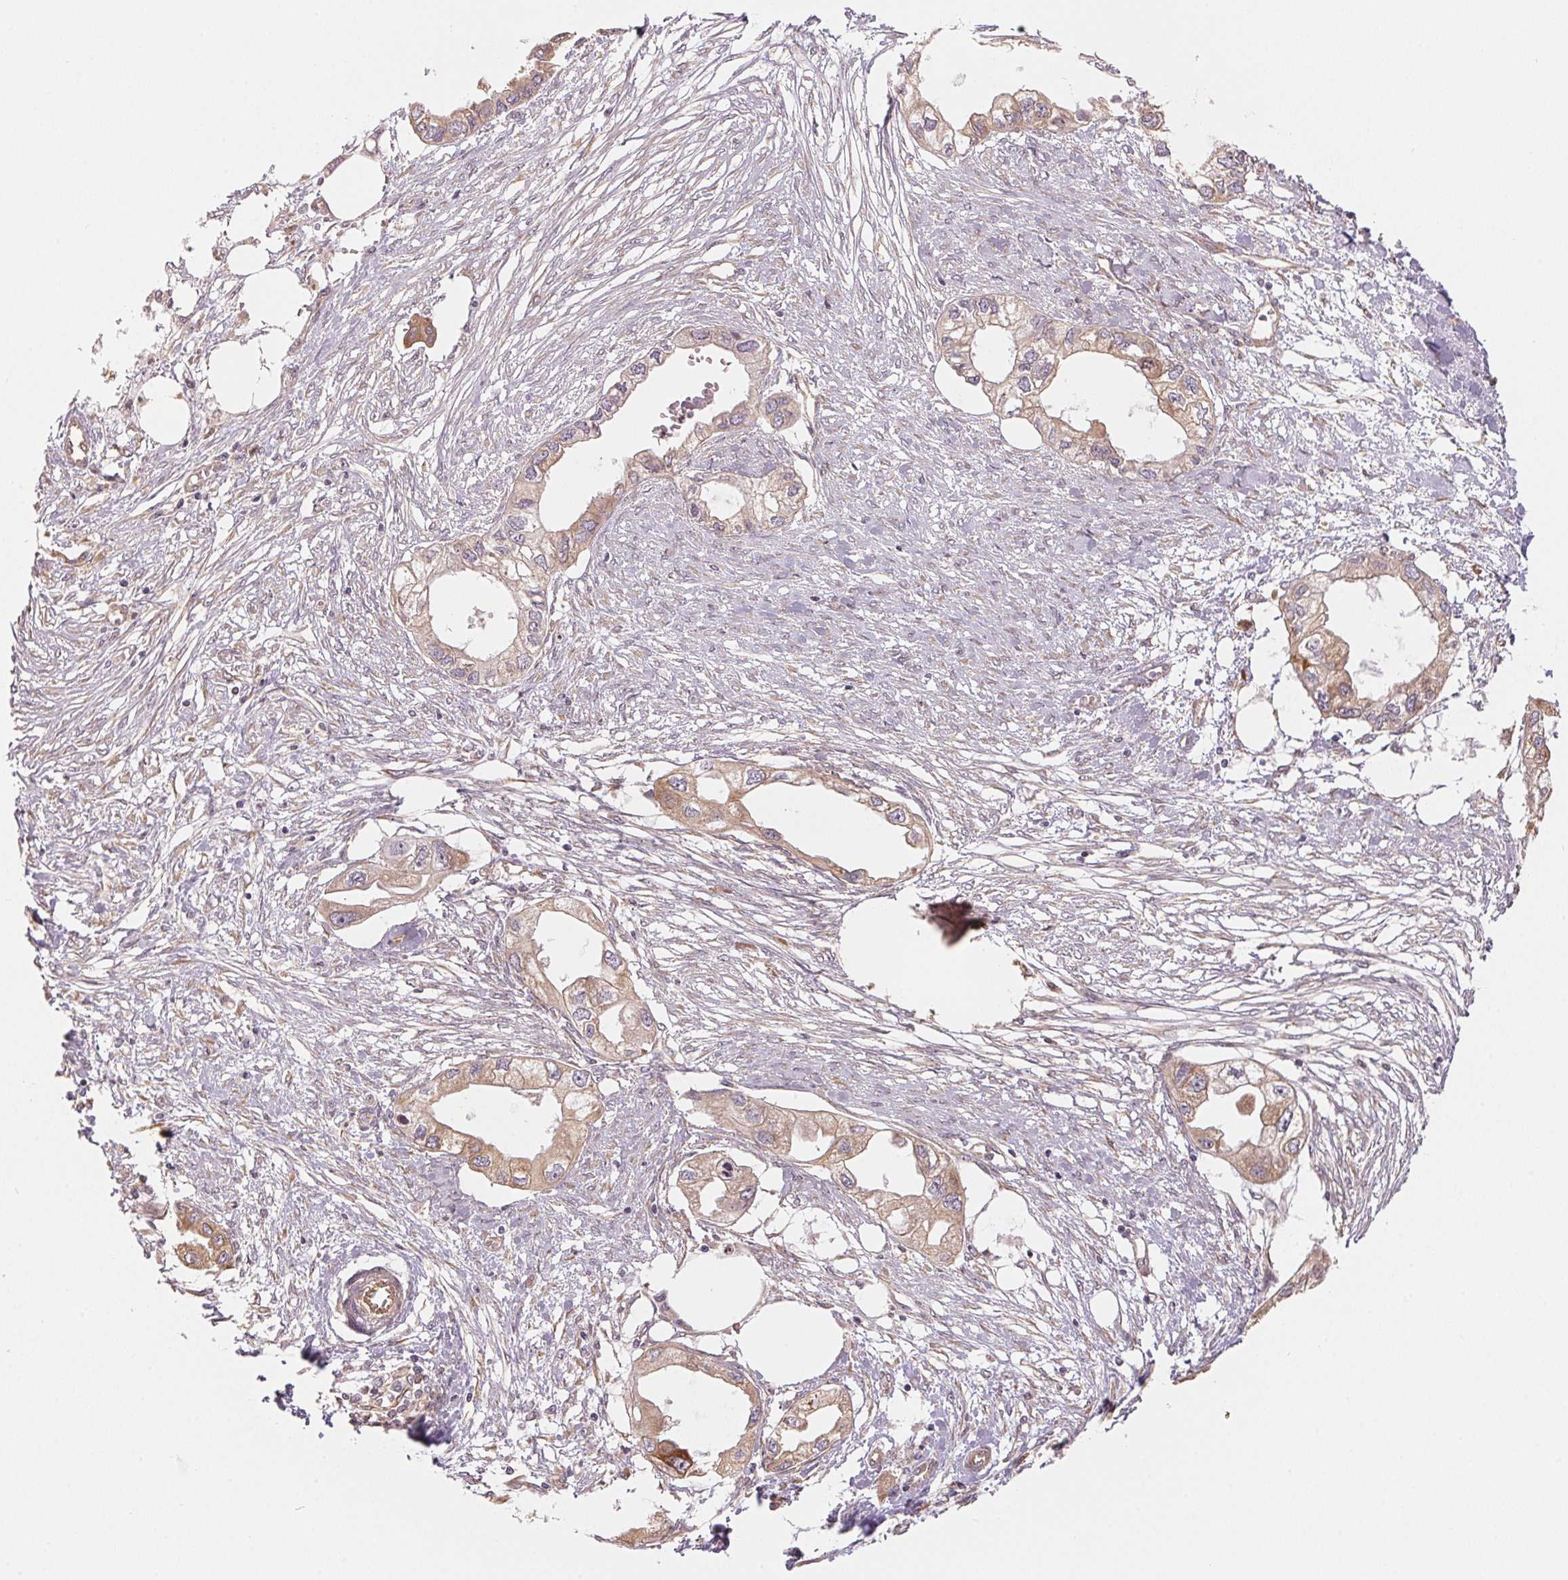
{"staining": {"intensity": "weak", "quantity": ">75%", "location": "cytoplasmic/membranous"}, "tissue": "endometrial cancer", "cell_type": "Tumor cells", "image_type": "cancer", "snomed": [{"axis": "morphology", "description": "Adenocarcinoma, NOS"}, {"axis": "morphology", "description": "Adenocarcinoma, metastatic, NOS"}, {"axis": "topography", "description": "Adipose tissue"}, {"axis": "topography", "description": "Endometrium"}], "caption": "Immunohistochemistry (DAB (3,3'-diaminobenzidine)) staining of human endometrial cancer reveals weak cytoplasmic/membranous protein positivity in about >75% of tumor cells.", "gene": "STRN4", "patient": {"sex": "female", "age": 67}}